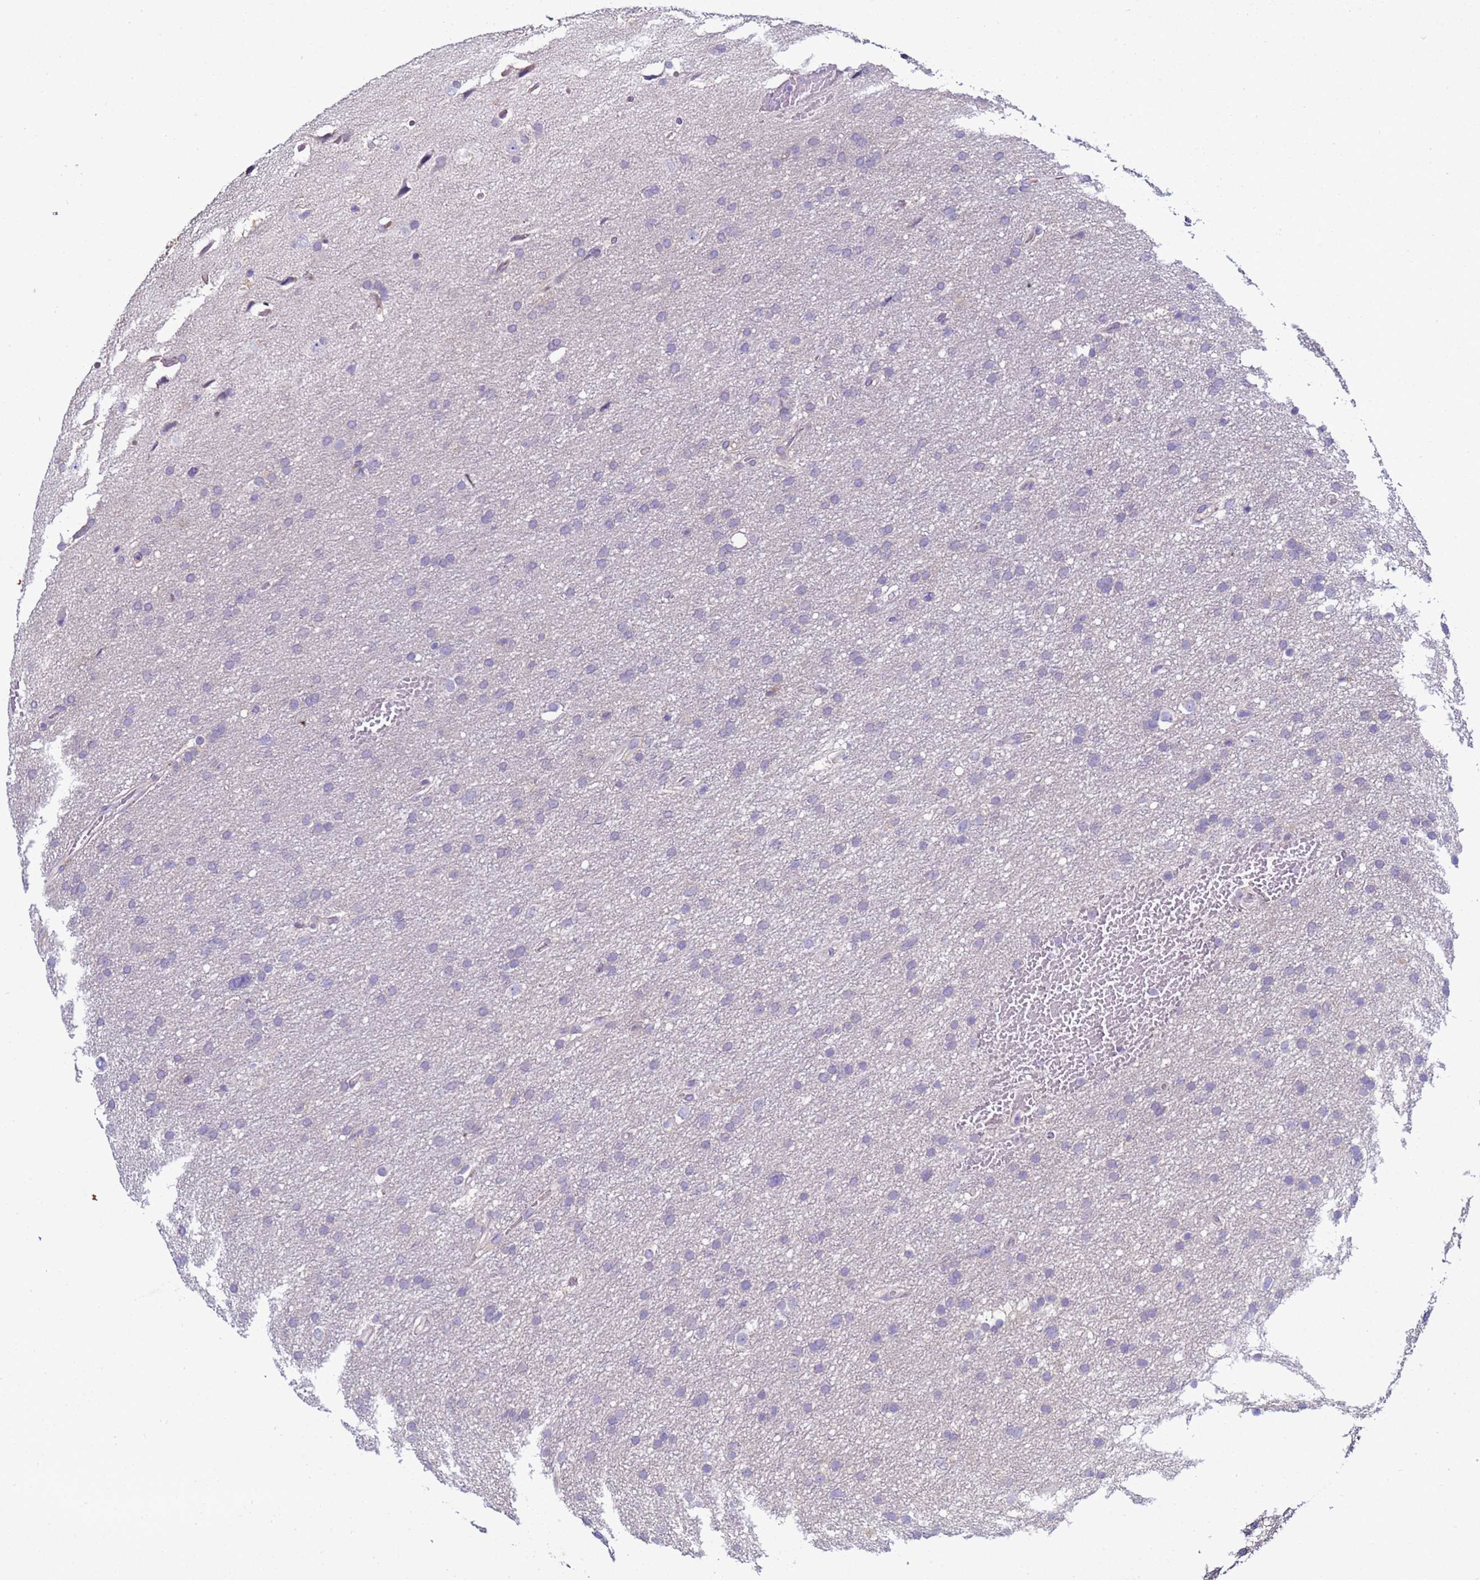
{"staining": {"intensity": "negative", "quantity": "none", "location": "none"}, "tissue": "glioma", "cell_type": "Tumor cells", "image_type": "cancer", "snomed": [{"axis": "morphology", "description": "Glioma, malignant, High grade"}, {"axis": "topography", "description": "Cerebral cortex"}], "caption": "The histopathology image shows no significant expression in tumor cells of malignant glioma (high-grade). The staining is performed using DAB (3,3'-diaminobenzidine) brown chromogen with nuclei counter-stained in using hematoxylin.", "gene": "TRIM51", "patient": {"sex": "female", "age": 36}}